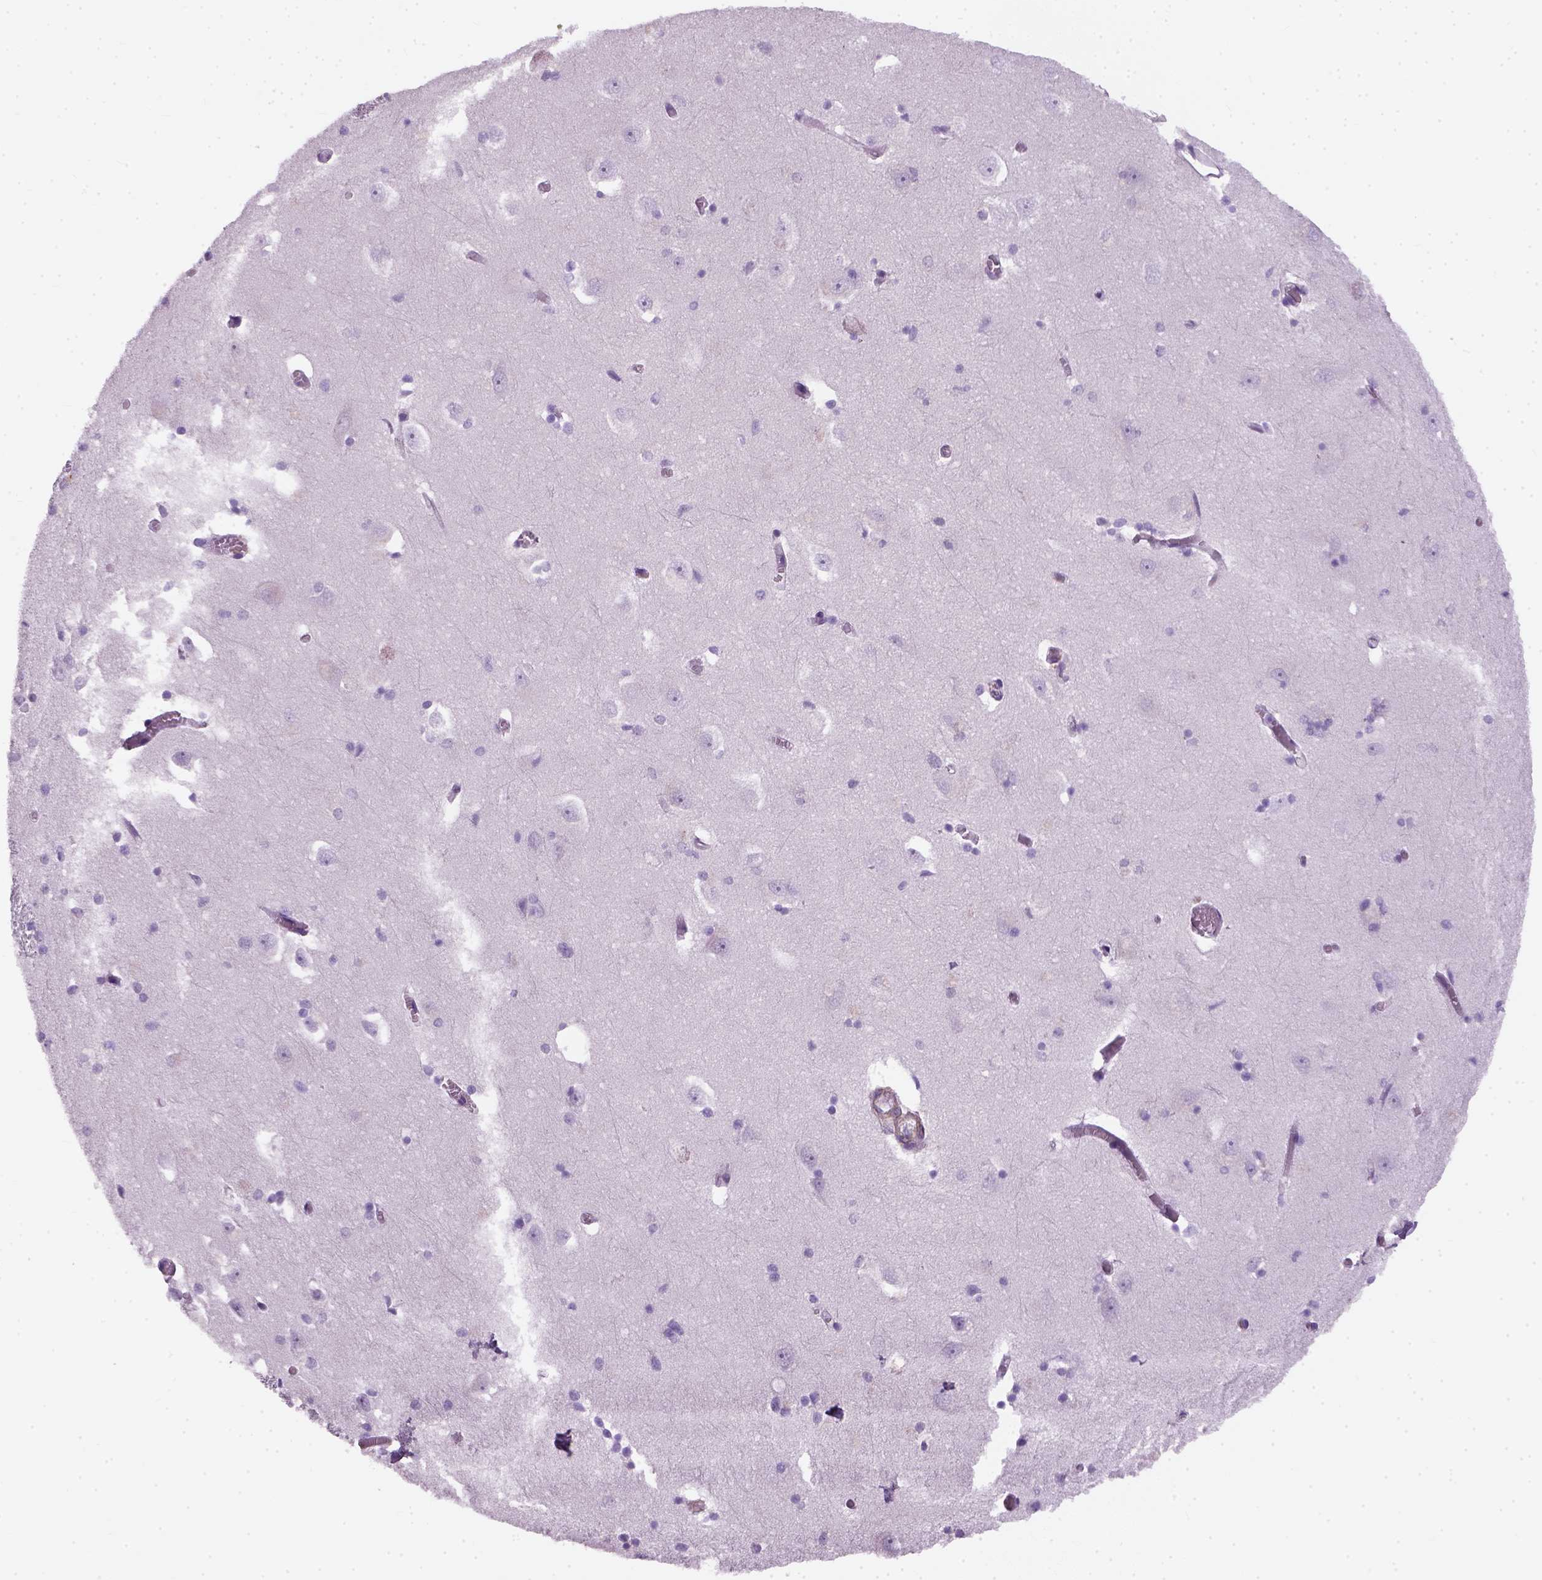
{"staining": {"intensity": "negative", "quantity": "none", "location": "none"}, "tissue": "caudate", "cell_type": "Glial cells", "image_type": "normal", "snomed": [{"axis": "morphology", "description": "Normal tissue, NOS"}, {"axis": "topography", "description": "Lateral ventricle wall"}, {"axis": "topography", "description": "Hippocampus"}], "caption": "An immunohistochemistry micrograph of benign caudate is shown. There is no staining in glial cells of caudate.", "gene": "FAM161A", "patient": {"sex": "female", "age": 63}}